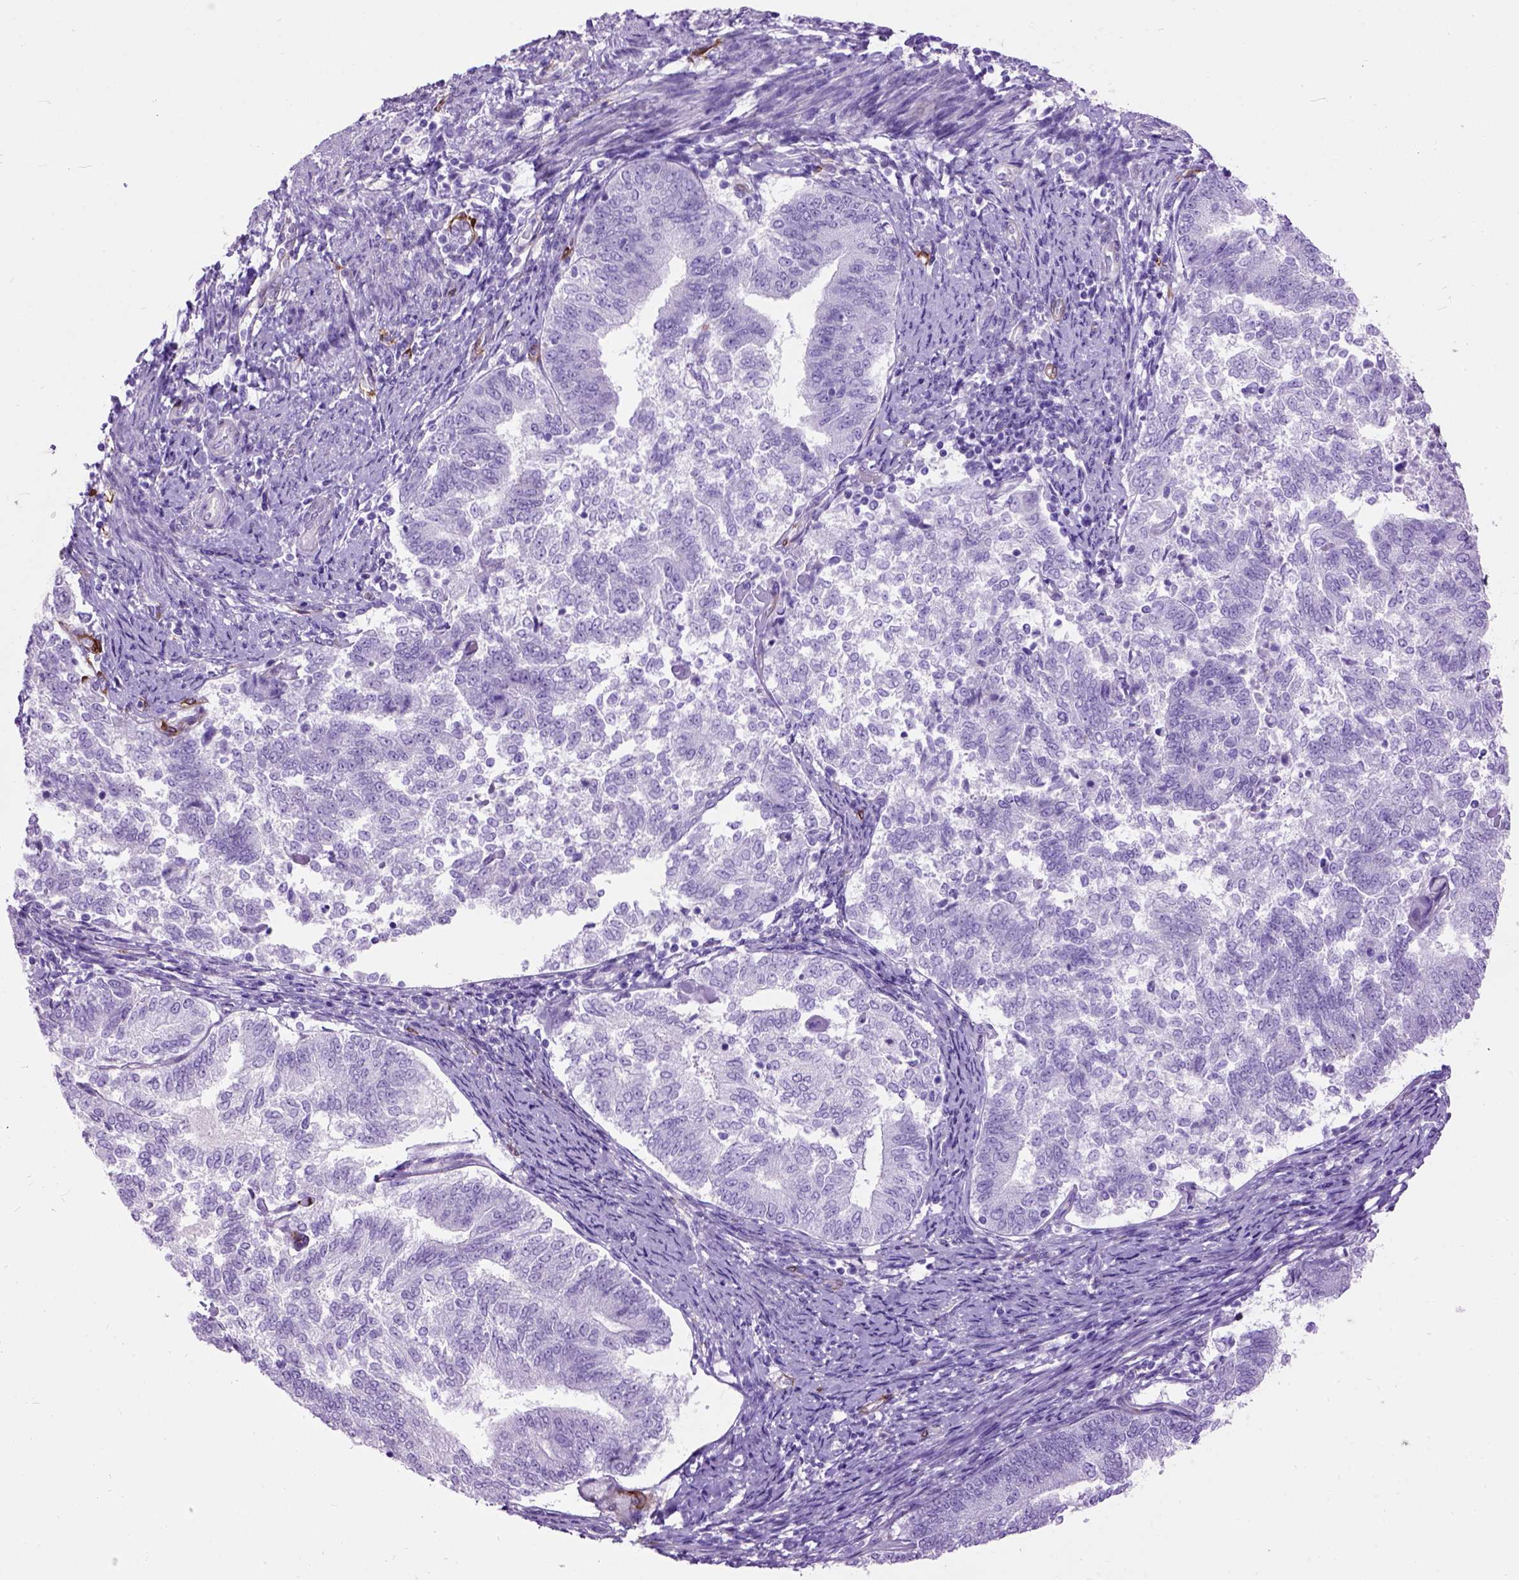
{"staining": {"intensity": "negative", "quantity": "none", "location": "none"}, "tissue": "endometrial cancer", "cell_type": "Tumor cells", "image_type": "cancer", "snomed": [{"axis": "morphology", "description": "Adenocarcinoma, NOS"}, {"axis": "topography", "description": "Endometrium"}], "caption": "Tumor cells are negative for brown protein staining in endometrial adenocarcinoma.", "gene": "MAPT", "patient": {"sex": "female", "age": 65}}